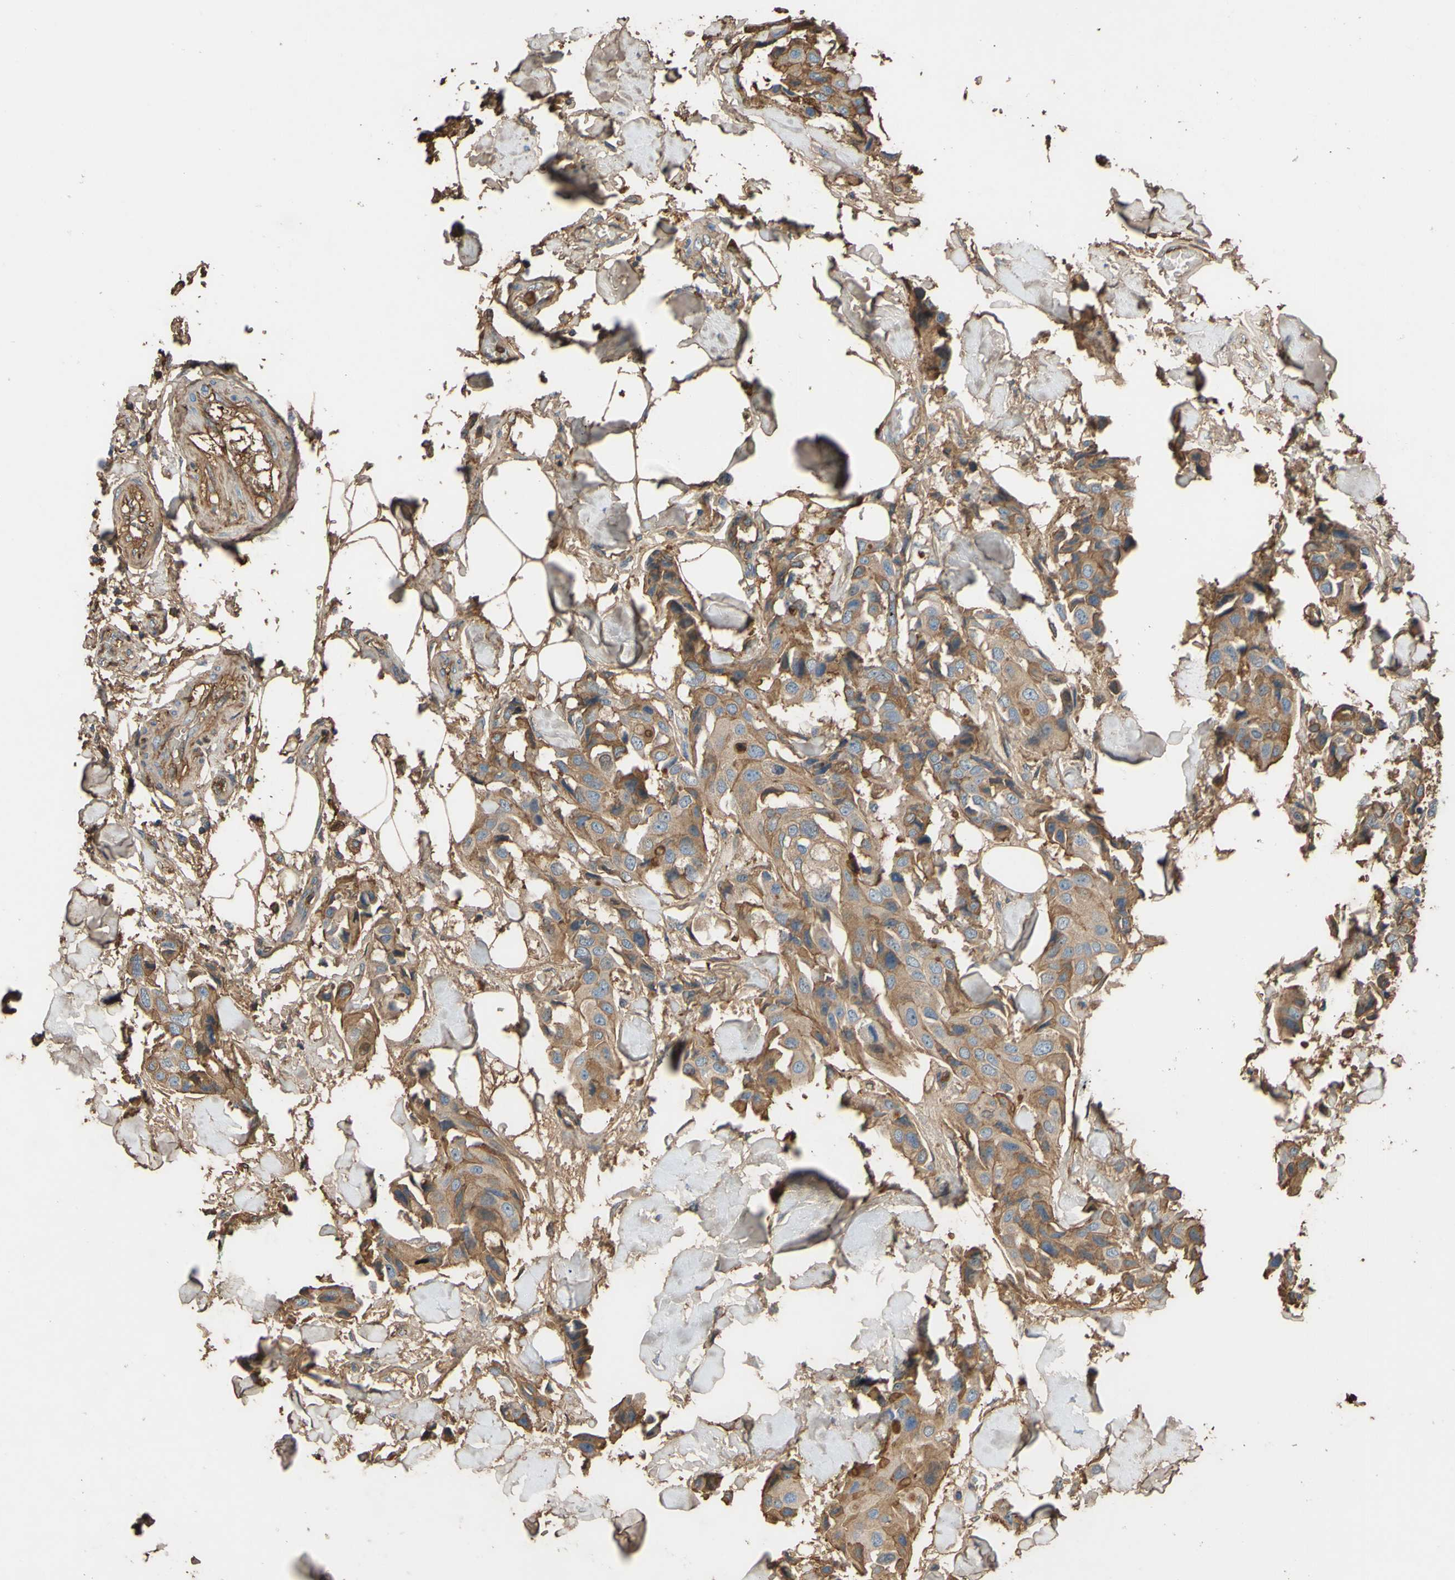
{"staining": {"intensity": "moderate", "quantity": ">75%", "location": "cytoplasmic/membranous"}, "tissue": "breast cancer", "cell_type": "Tumor cells", "image_type": "cancer", "snomed": [{"axis": "morphology", "description": "Duct carcinoma"}, {"axis": "topography", "description": "Breast"}], "caption": "The histopathology image exhibits immunohistochemical staining of invasive ductal carcinoma (breast). There is moderate cytoplasmic/membranous expression is identified in approximately >75% of tumor cells.", "gene": "PTGDS", "patient": {"sex": "female", "age": 80}}